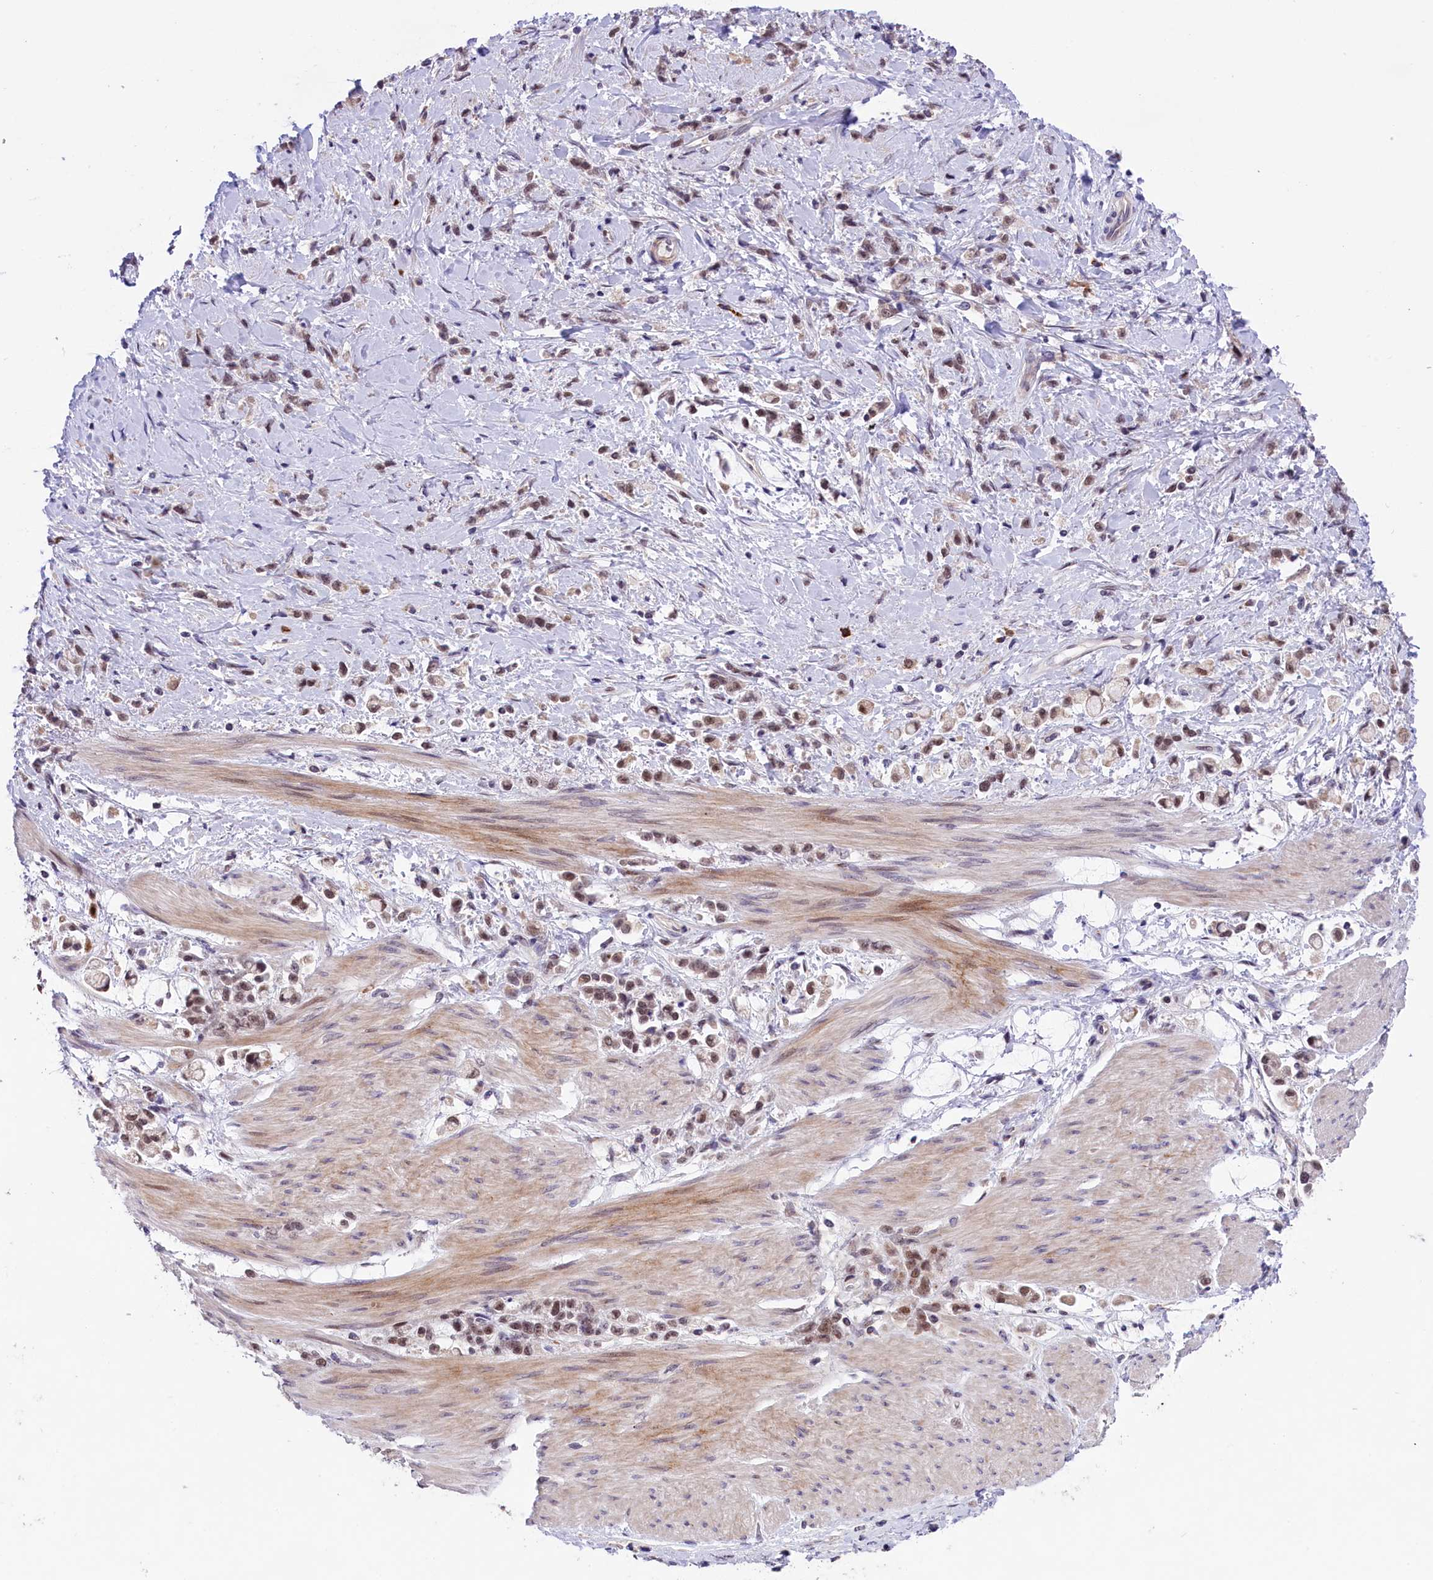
{"staining": {"intensity": "moderate", "quantity": ">75%", "location": "nuclear"}, "tissue": "stomach cancer", "cell_type": "Tumor cells", "image_type": "cancer", "snomed": [{"axis": "morphology", "description": "Adenocarcinoma, NOS"}, {"axis": "topography", "description": "Stomach"}], "caption": "Immunohistochemical staining of stomach adenocarcinoma demonstrates moderate nuclear protein positivity in about >75% of tumor cells.", "gene": "FBXO45", "patient": {"sex": "female", "age": 60}}